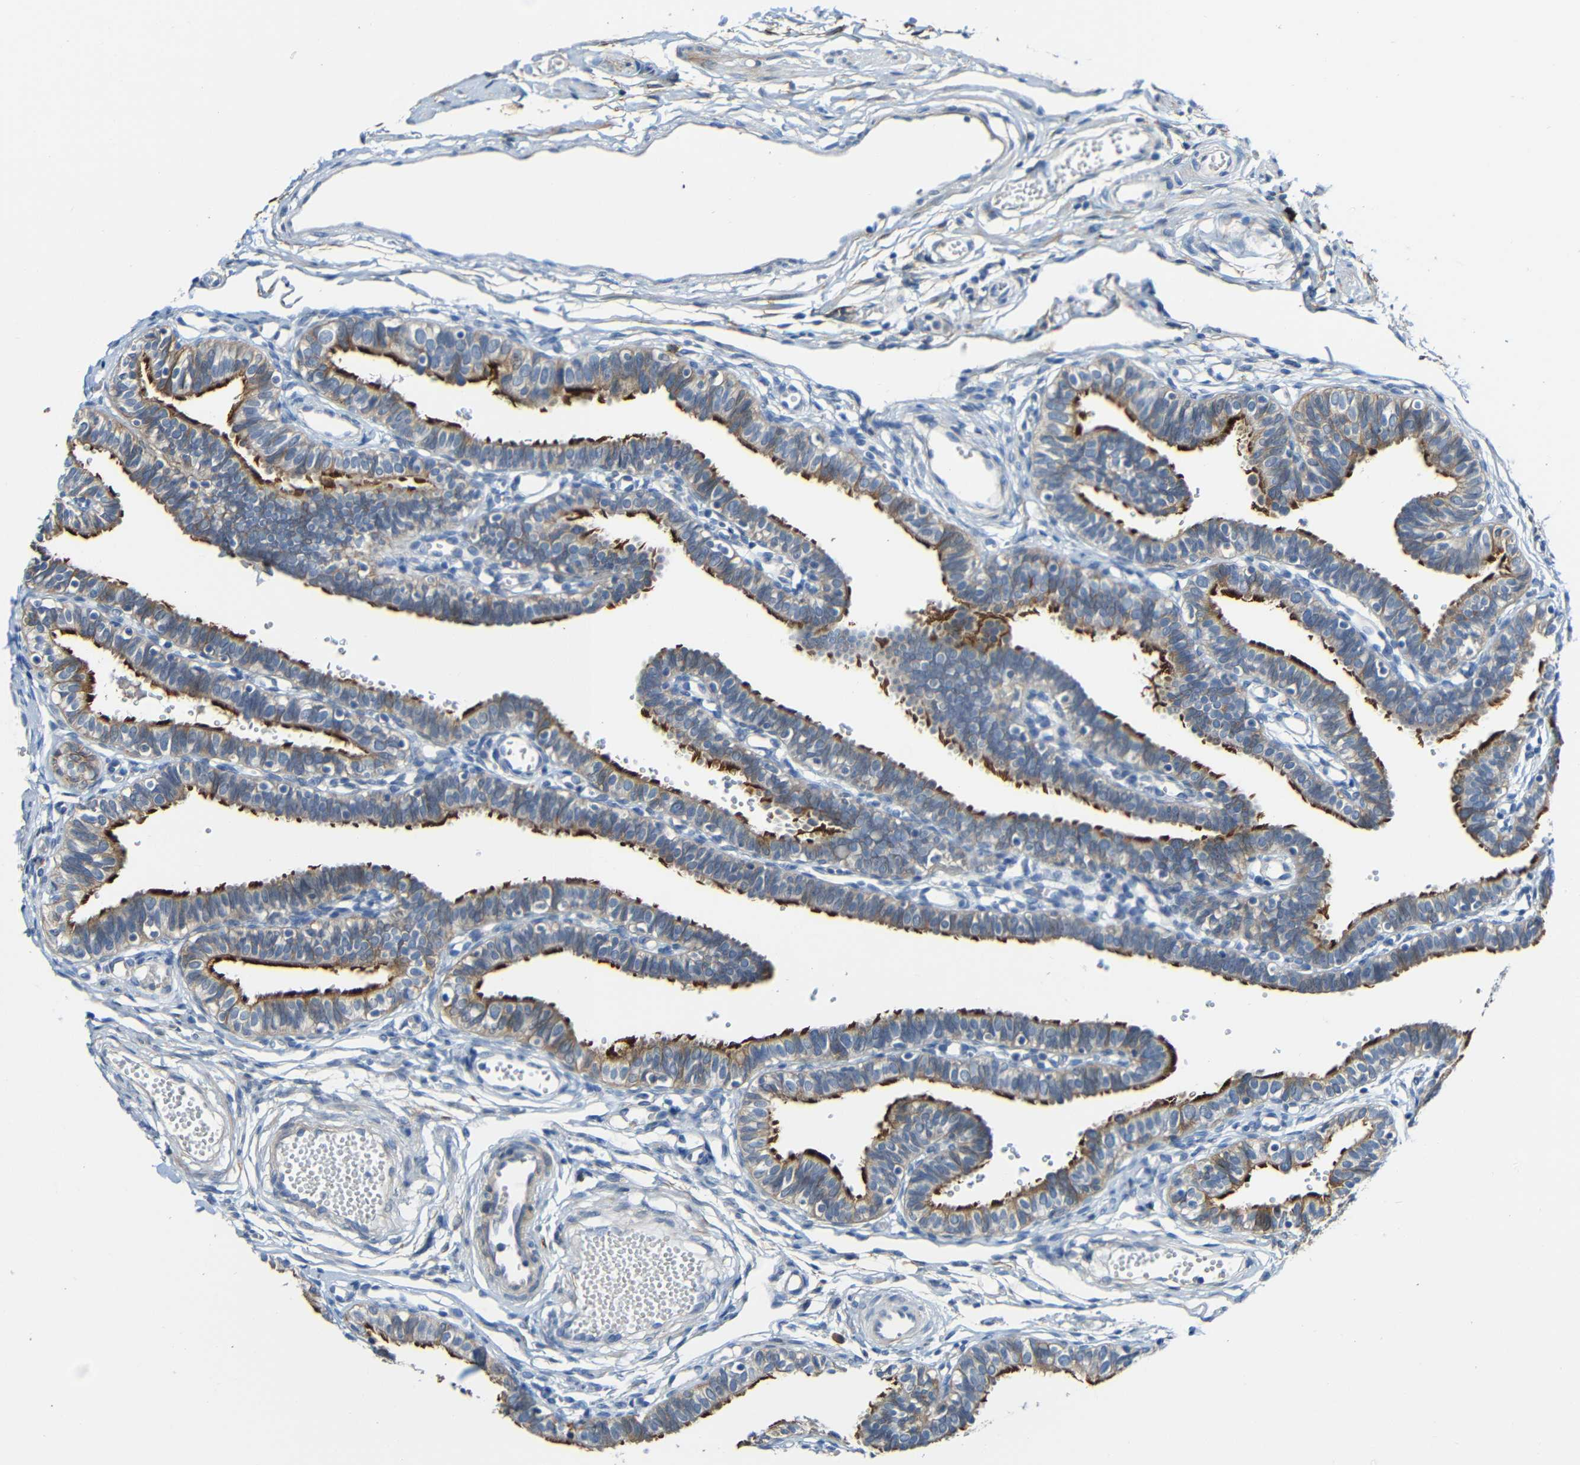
{"staining": {"intensity": "strong", "quantity": "25%-75%", "location": "cytoplasmic/membranous"}, "tissue": "fallopian tube", "cell_type": "Glandular cells", "image_type": "normal", "snomed": [{"axis": "morphology", "description": "Normal tissue, NOS"}, {"axis": "topography", "description": "Fallopian tube"}, {"axis": "topography", "description": "Placenta"}], "caption": "A brown stain shows strong cytoplasmic/membranous staining of a protein in glandular cells of benign human fallopian tube.", "gene": "DCLK1", "patient": {"sex": "female", "age": 34}}